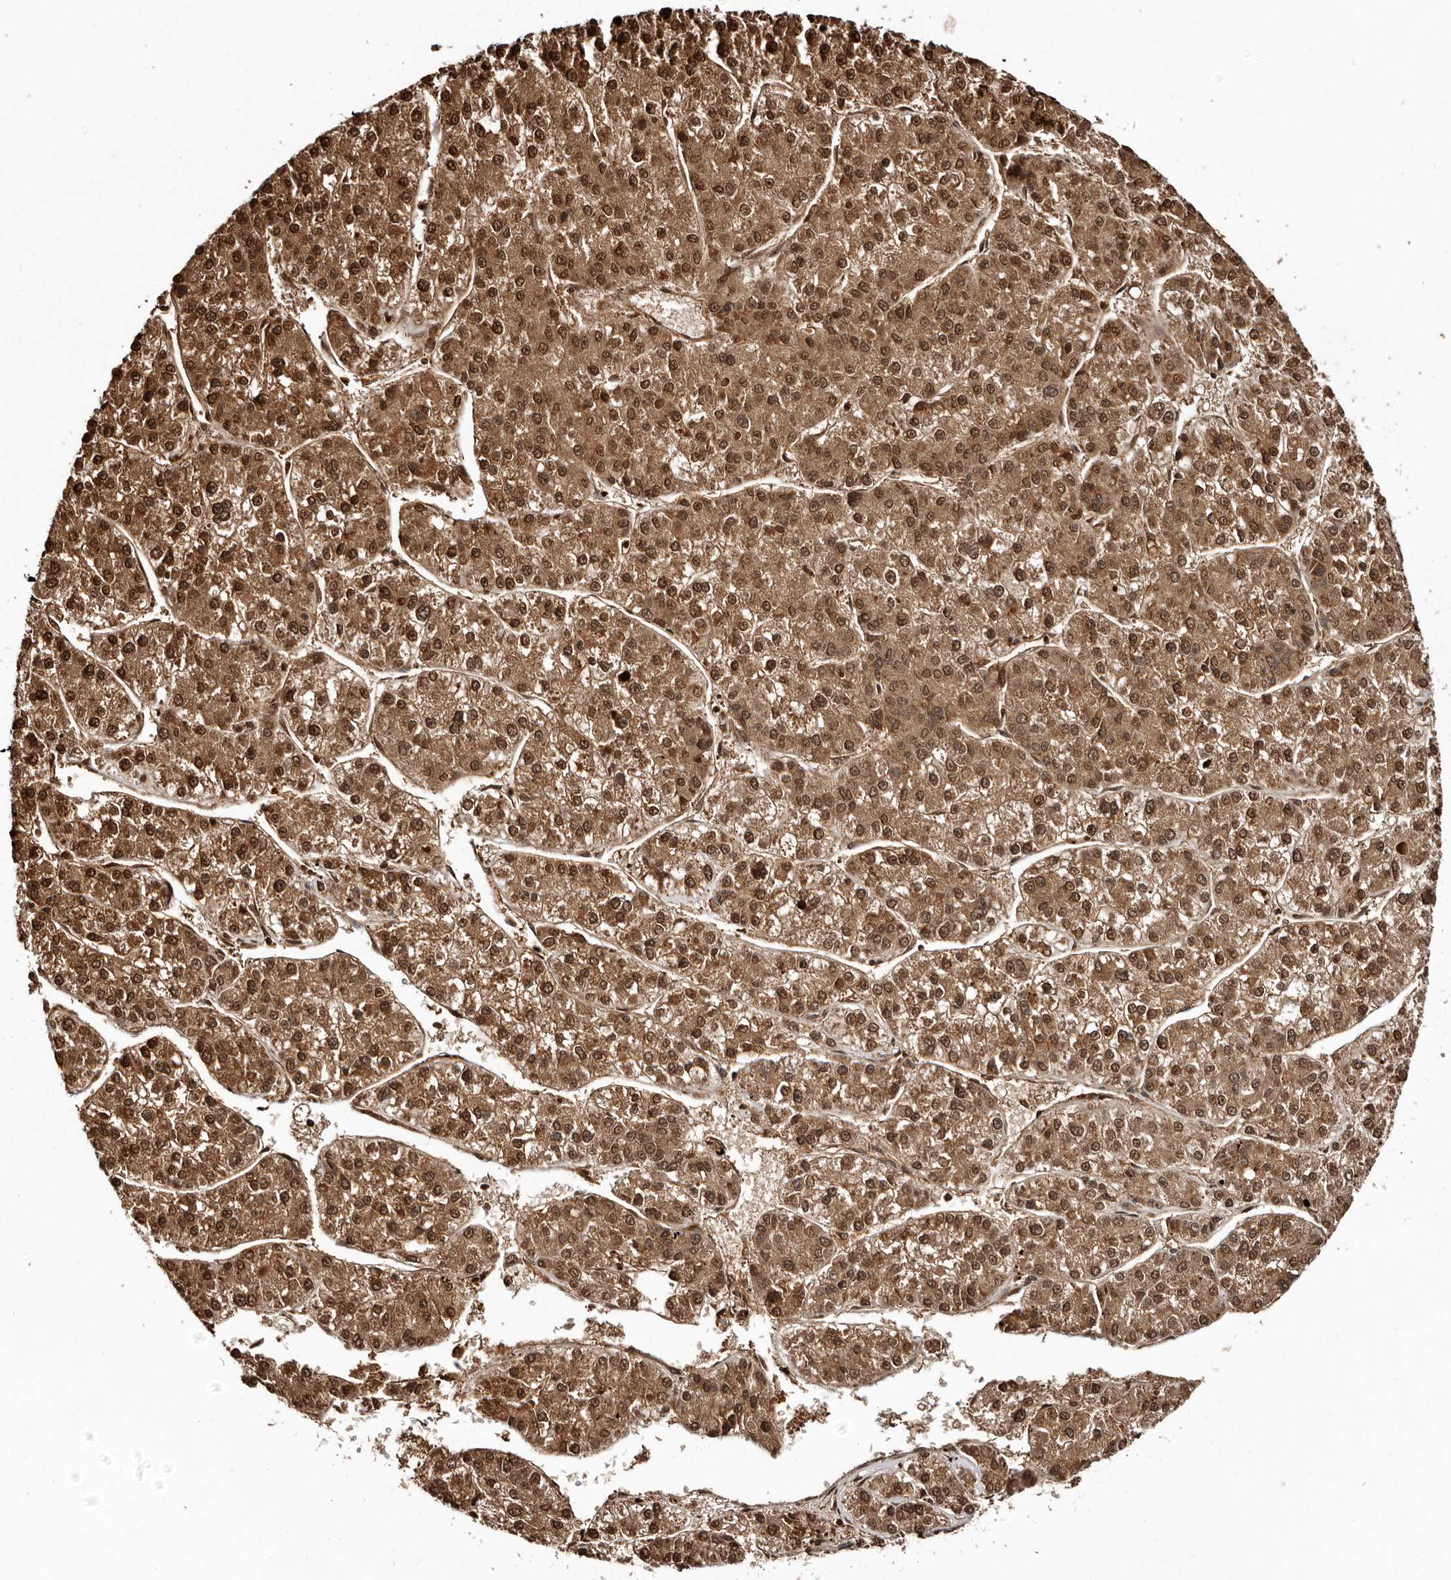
{"staining": {"intensity": "strong", "quantity": ">75%", "location": "cytoplasmic/membranous,nuclear"}, "tissue": "liver cancer", "cell_type": "Tumor cells", "image_type": "cancer", "snomed": [{"axis": "morphology", "description": "Carcinoma, Hepatocellular, NOS"}, {"axis": "topography", "description": "Liver"}], "caption": "Immunohistochemical staining of liver hepatocellular carcinoma shows high levels of strong cytoplasmic/membranous and nuclear protein expression in about >75% of tumor cells. The protein of interest is stained brown, and the nuclei are stained in blue (DAB IHC with brightfield microscopy, high magnification).", "gene": "CCDC190", "patient": {"sex": "female", "age": 73}}